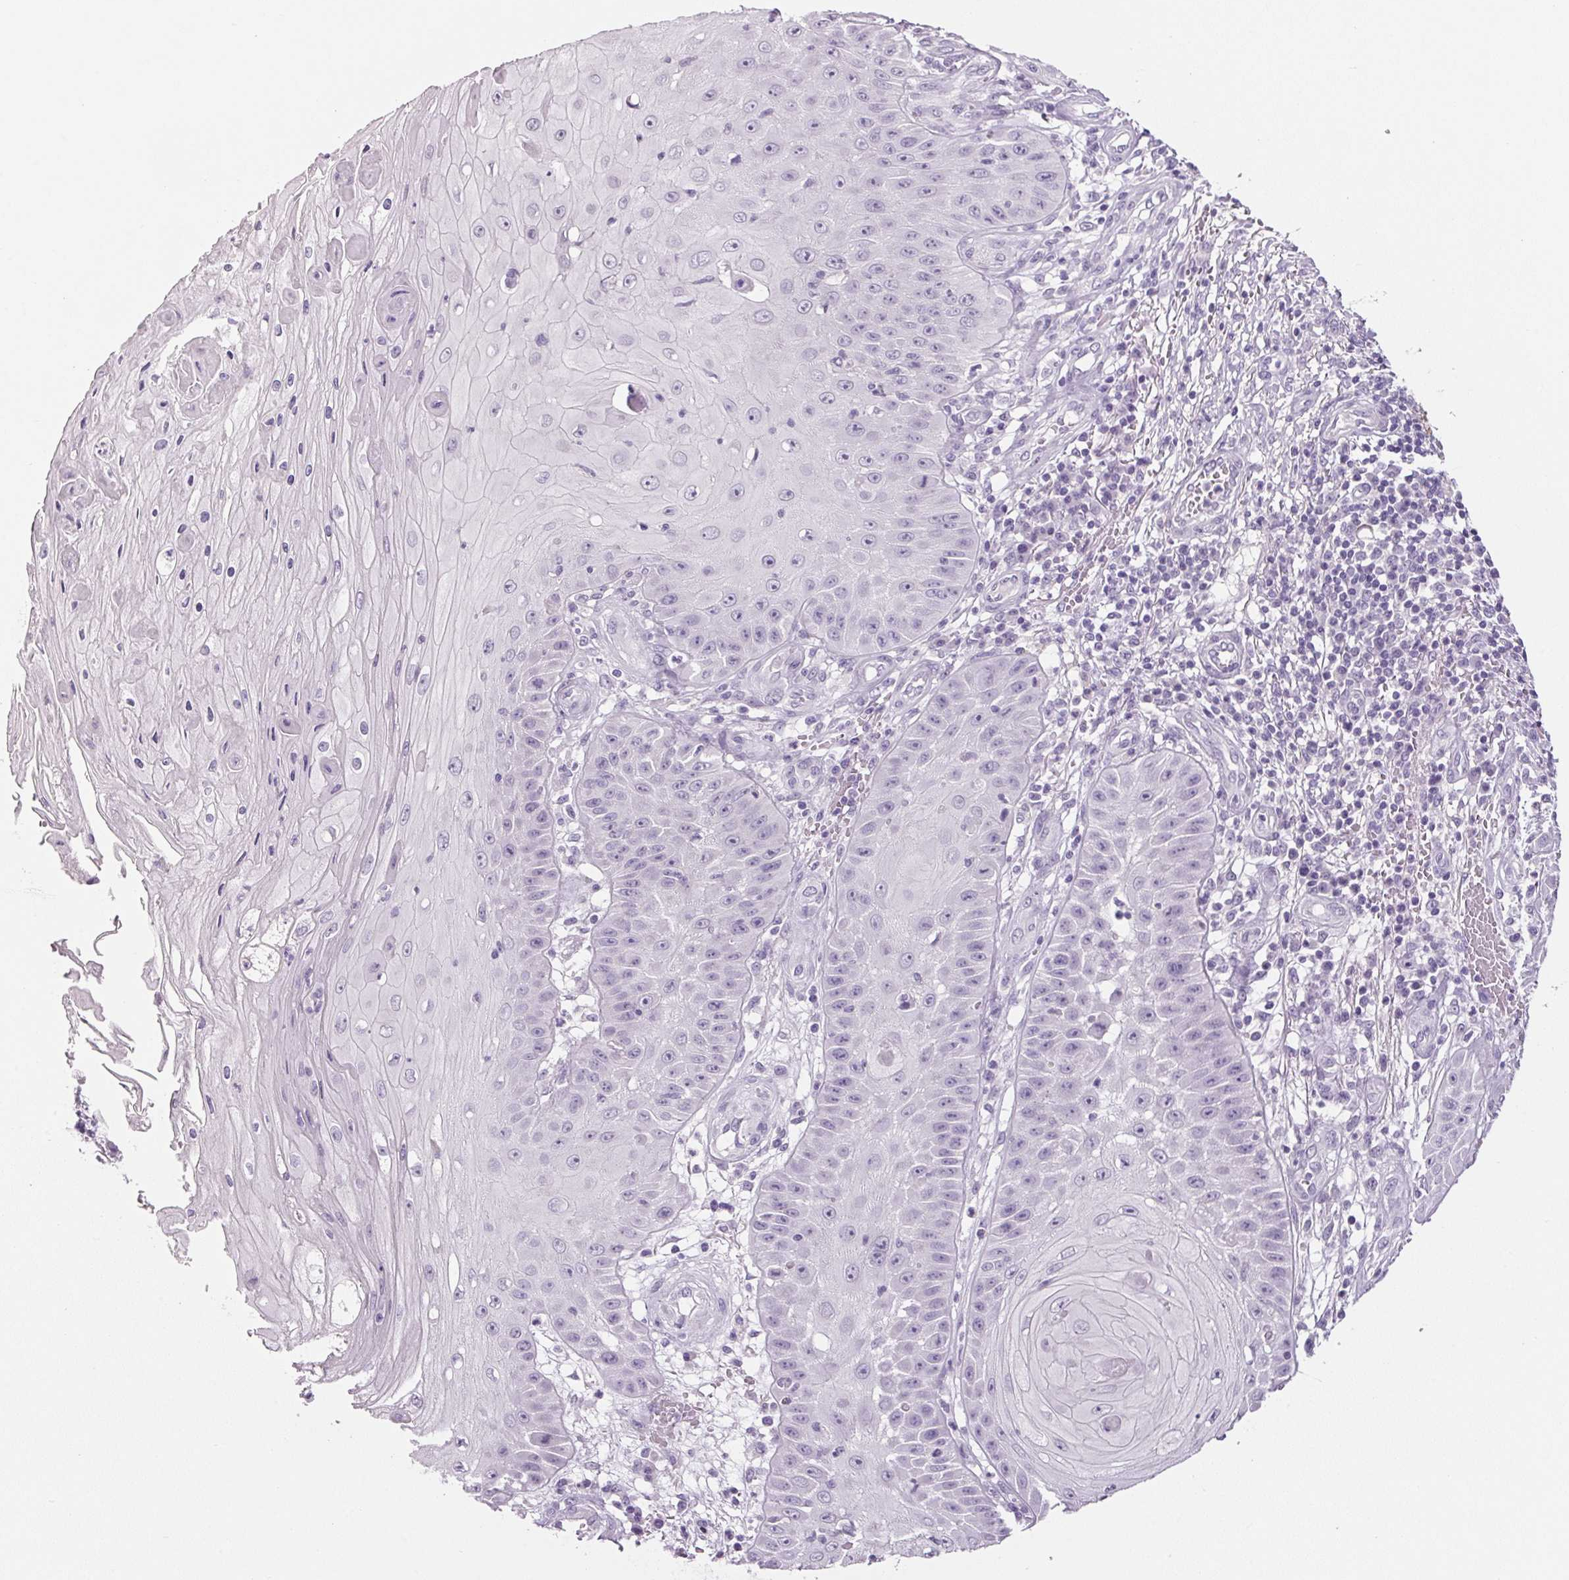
{"staining": {"intensity": "negative", "quantity": "none", "location": "none"}, "tissue": "skin cancer", "cell_type": "Tumor cells", "image_type": "cancer", "snomed": [{"axis": "morphology", "description": "Squamous cell carcinoma, NOS"}, {"axis": "topography", "description": "Skin"}], "caption": "This is an immunohistochemistry (IHC) photomicrograph of skin squamous cell carcinoma. There is no staining in tumor cells.", "gene": "PPP1R1A", "patient": {"sex": "male", "age": 70}}